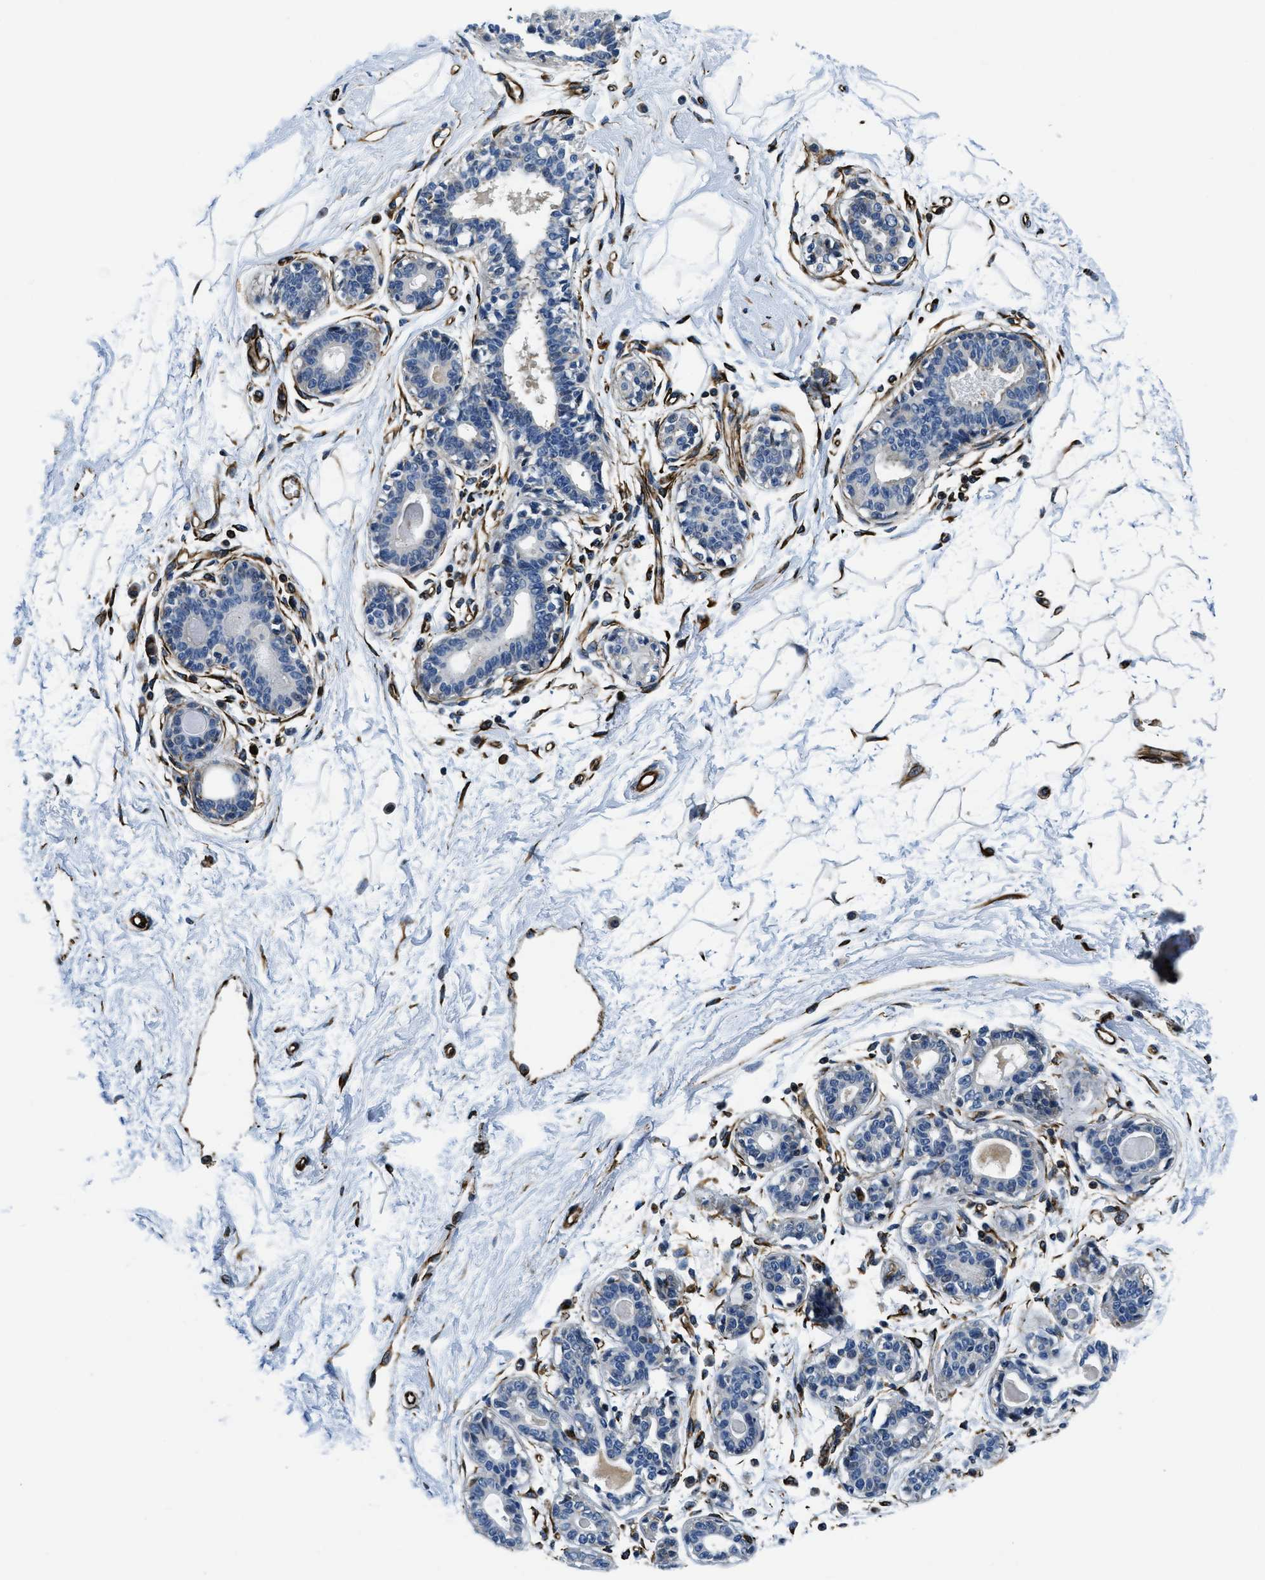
{"staining": {"intensity": "moderate", "quantity": ">75%", "location": "cytoplasmic/membranous"}, "tissue": "breast", "cell_type": "Adipocytes", "image_type": "normal", "snomed": [{"axis": "morphology", "description": "Normal tissue, NOS"}, {"axis": "topography", "description": "Breast"}], "caption": "Protein analysis of unremarkable breast shows moderate cytoplasmic/membranous staining in about >75% of adipocytes. (DAB = brown stain, brightfield microscopy at high magnification).", "gene": "GNS", "patient": {"sex": "female", "age": 45}}